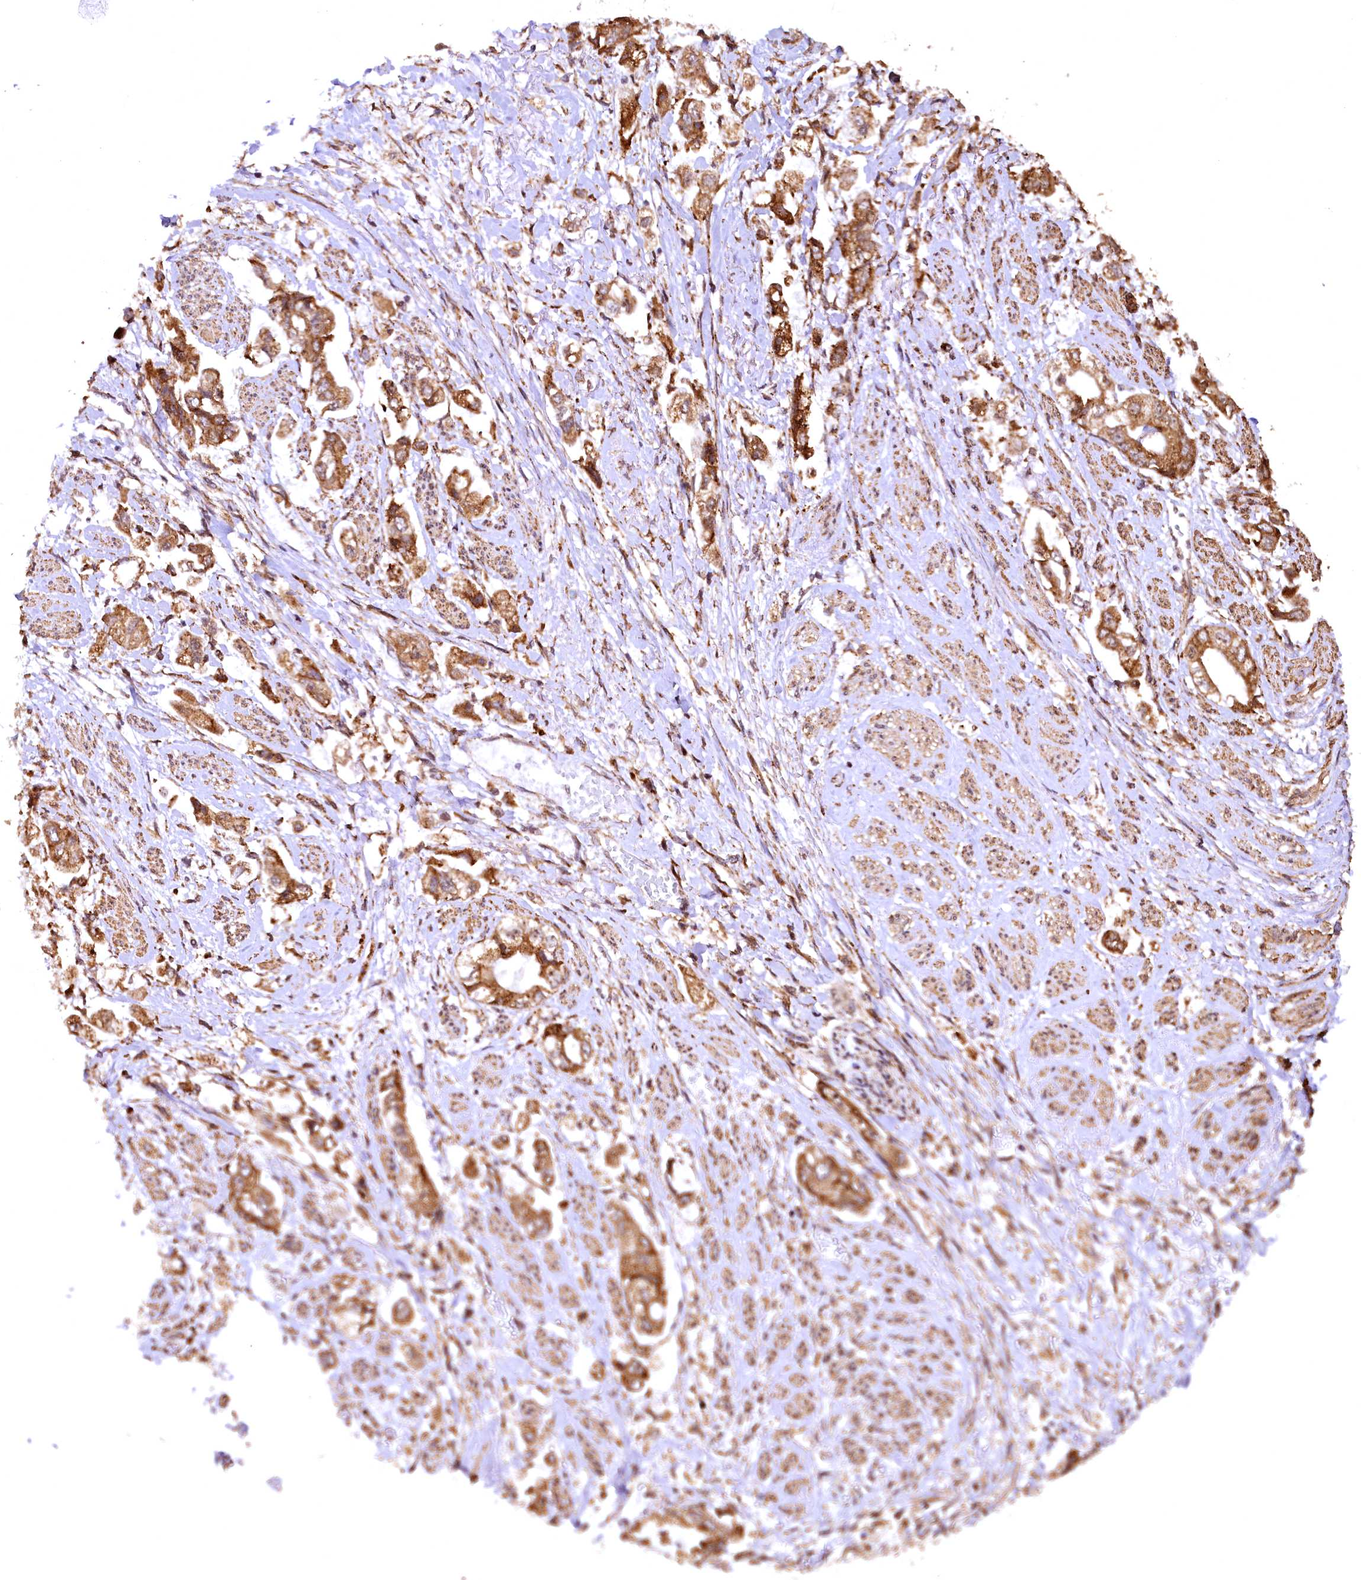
{"staining": {"intensity": "moderate", "quantity": ">75%", "location": "cytoplasmic/membranous,nuclear"}, "tissue": "stomach cancer", "cell_type": "Tumor cells", "image_type": "cancer", "snomed": [{"axis": "morphology", "description": "Adenocarcinoma, NOS"}, {"axis": "topography", "description": "Stomach"}], "caption": "Human stomach adenocarcinoma stained for a protein (brown) demonstrates moderate cytoplasmic/membranous and nuclear positive positivity in about >75% of tumor cells.", "gene": "PDS5B", "patient": {"sex": "male", "age": 62}}